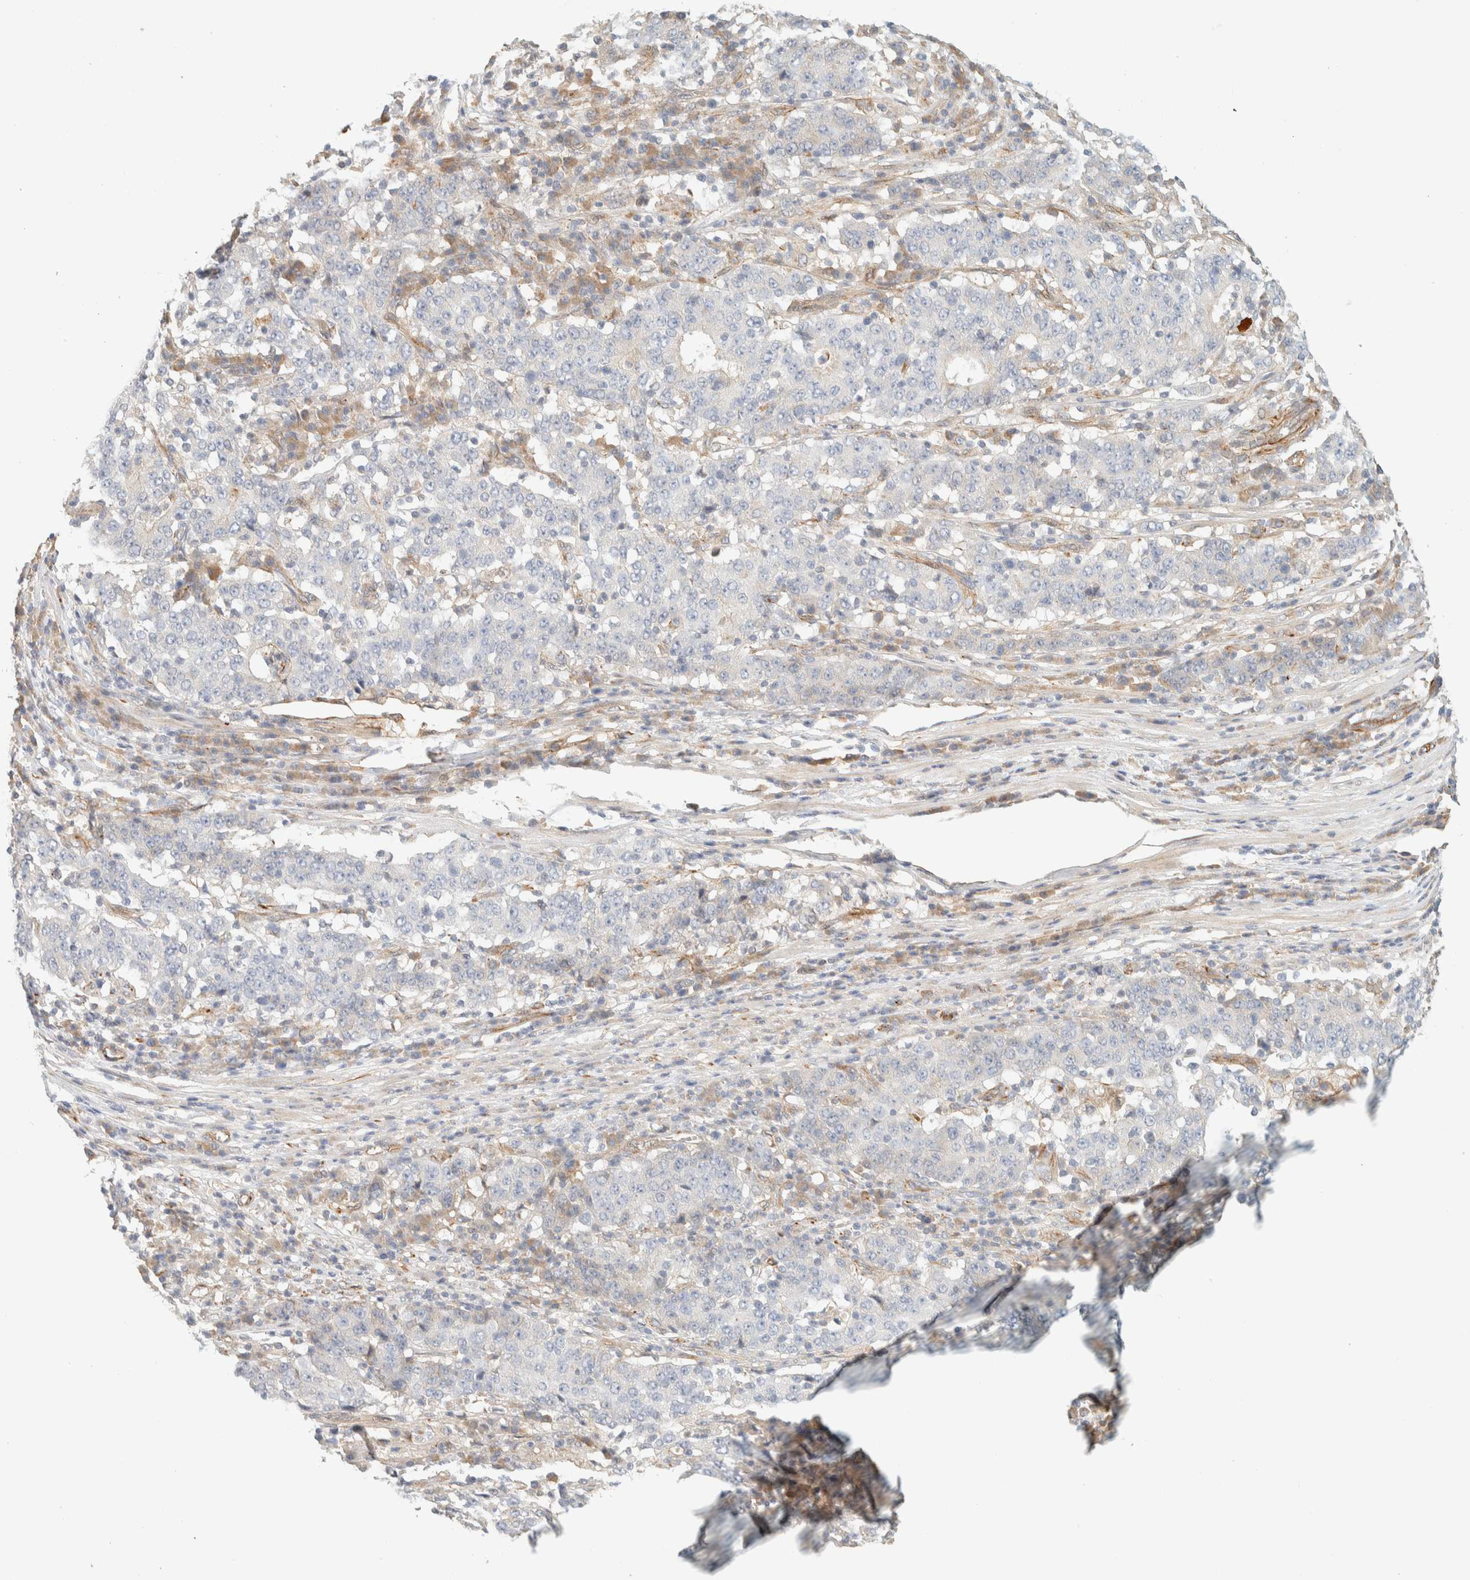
{"staining": {"intensity": "negative", "quantity": "none", "location": "none"}, "tissue": "stomach cancer", "cell_type": "Tumor cells", "image_type": "cancer", "snomed": [{"axis": "morphology", "description": "Adenocarcinoma, NOS"}, {"axis": "topography", "description": "Stomach"}], "caption": "Protein analysis of stomach cancer (adenocarcinoma) exhibits no significant expression in tumor cells. (DAB (3,3'-diaminobenzidine) IHC with hematoxylin counter stain).", "gene": "FAT1", "patient": {"sex": "male", "age": 59}}